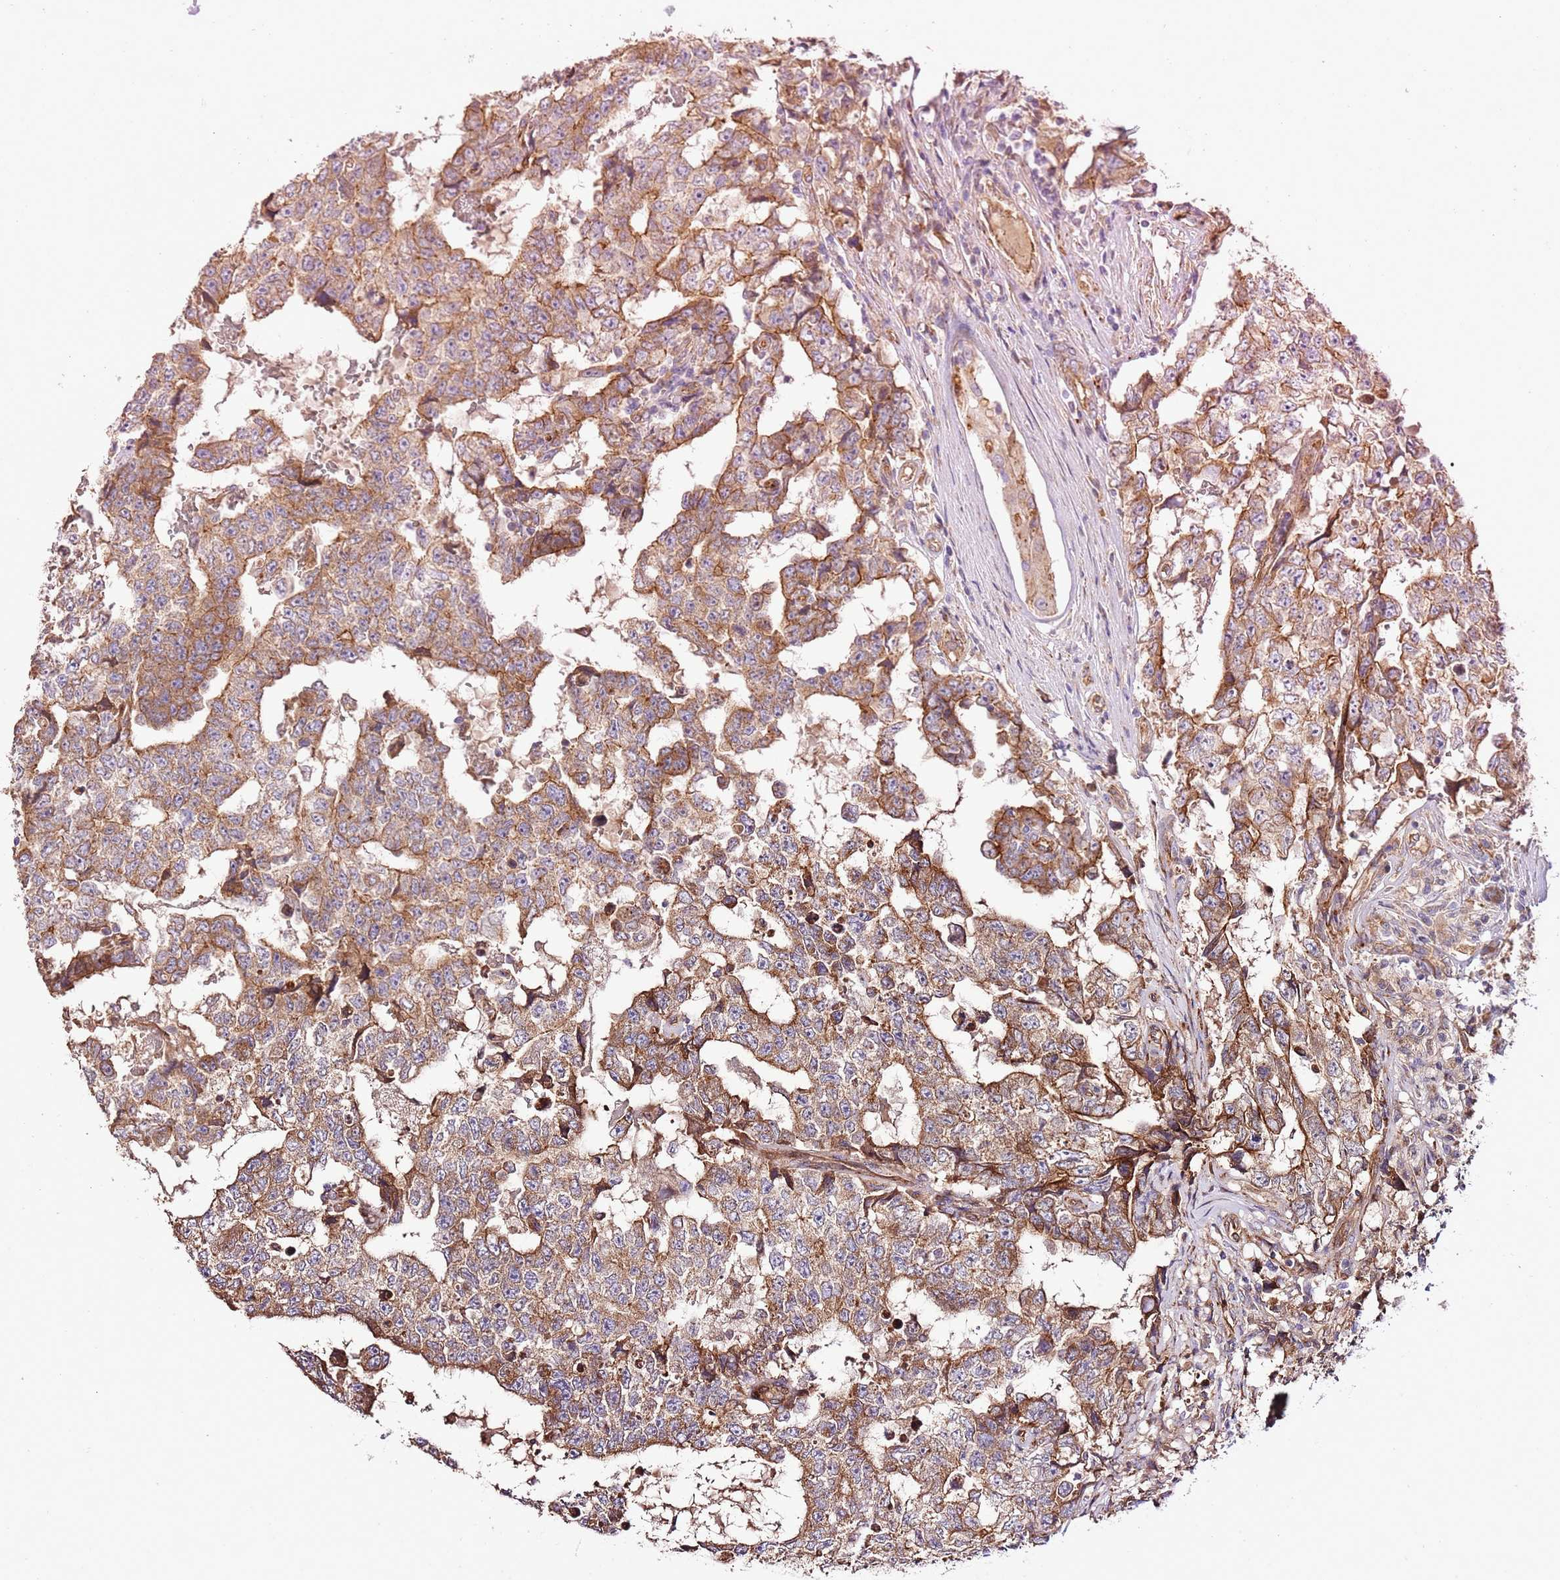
{"staining": {"intensity": "moderate", "quantity": ">75%", "location": "cytoplasmic/membranous"}, "tissue": "testis cancer", "cell_type": "Tumor cells", "image_type": "cancer", "snomed": [{"axis": "morphology", "description": "Carcinoma, Embryonal, NOS"}, {"axis": "topography", "description": "Testis"}], "caption": "Immunohistochemical staining of human embryonal carcinoma (testis) exhibits medium levels of moderate cytoplasmic/membranous protein staining in about >75% of tumor cells. Nuclei are stained in blue.", "gene": "DOCK6", "patient": {"sex": "male", "age": 25}}